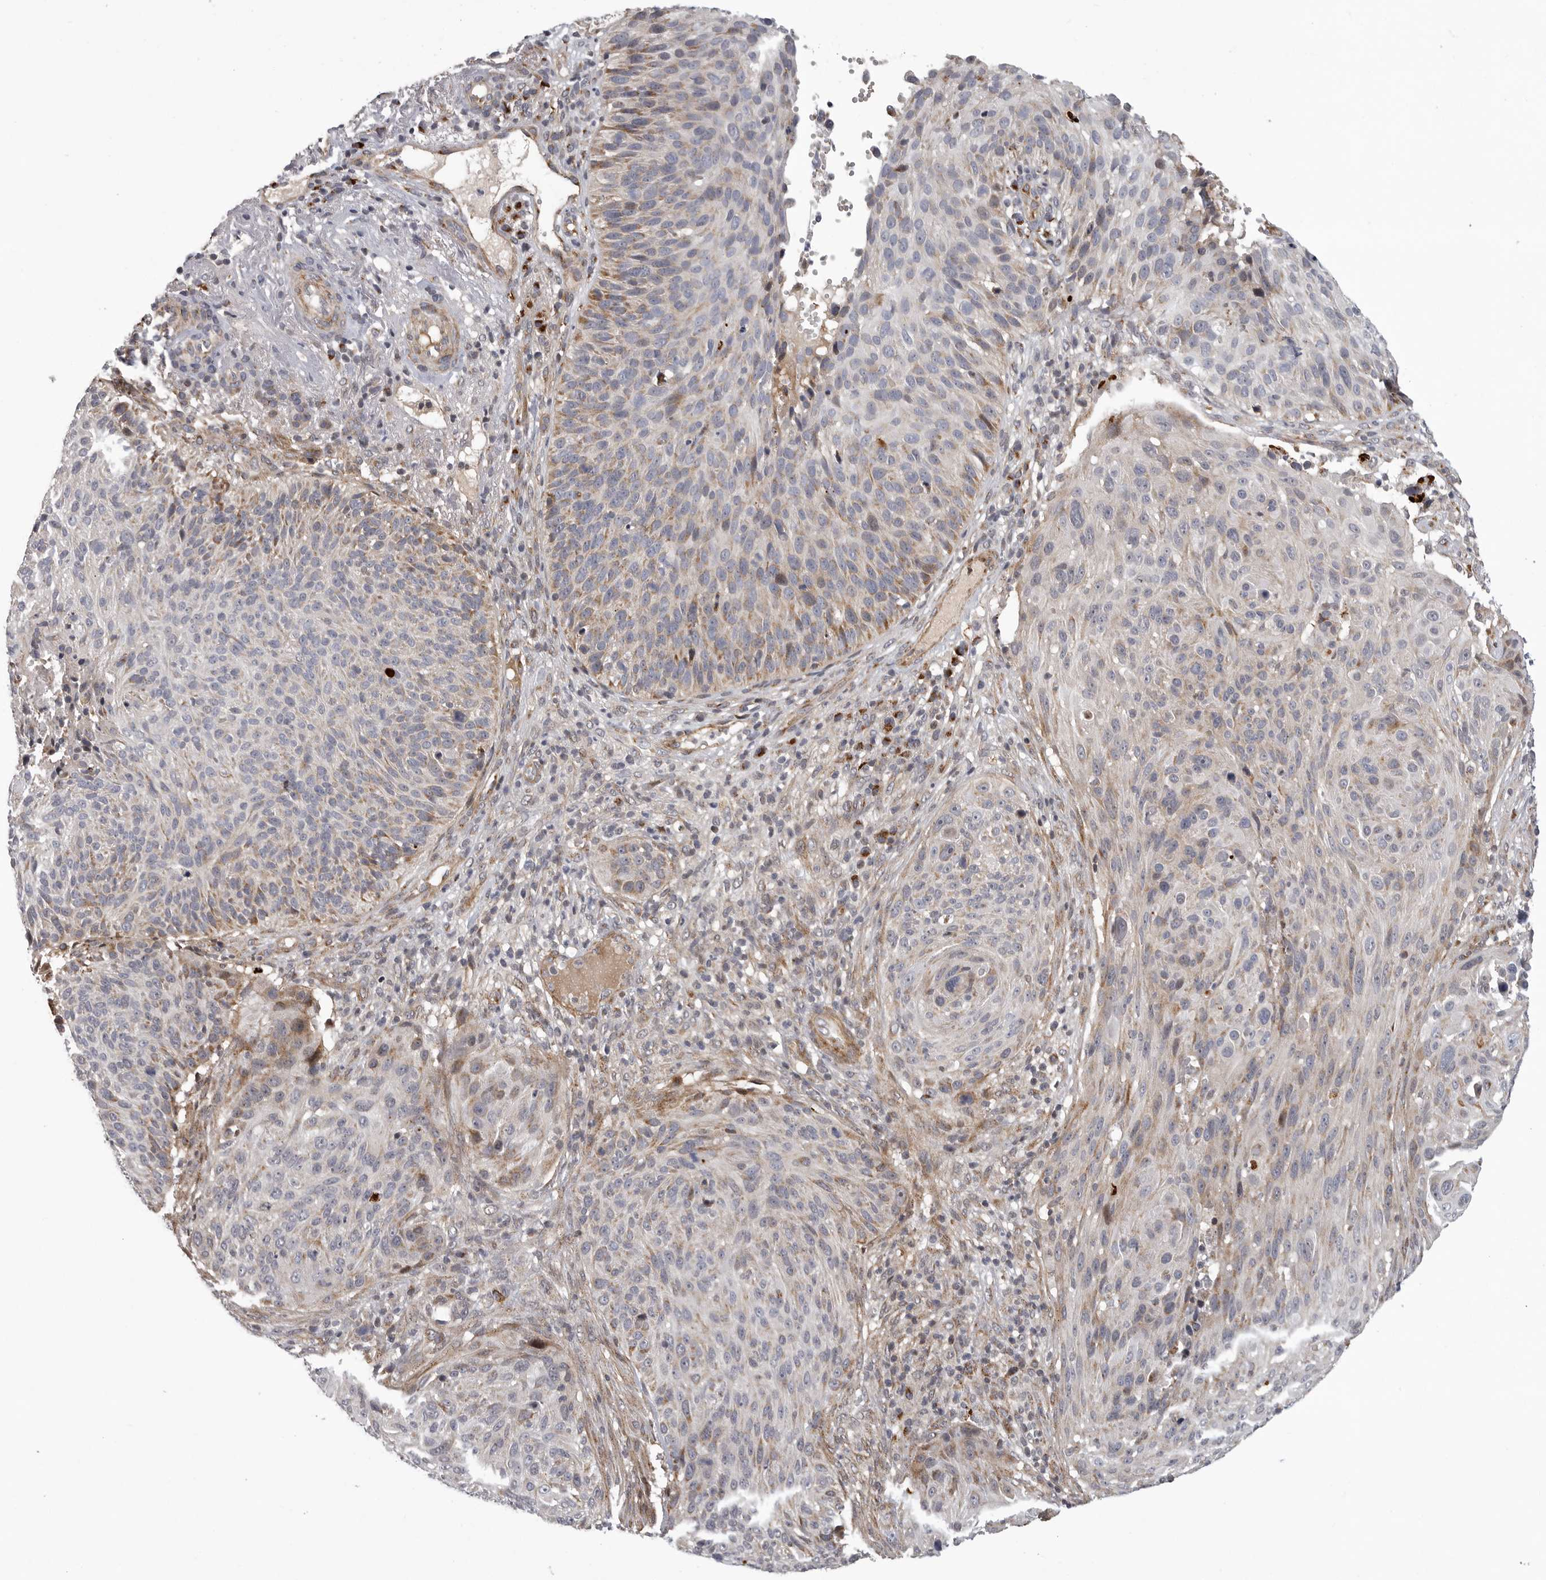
{"staining": {"intensity": "weak", "quantity": "25%-75%", "location": "cytoplasmic/membranous"}, "tissue": "cervical cancer", "cell_type": "Tumor cells", "image_type": "cancer", "snomed": [{"axis": "morphology", "description": "Squamous cell carcinoma, NOS"}, {"axis": "topography", "description": "Cervix"}], "caption": "Protein staining by immunohistochemistry (IHC) displays weak cytoplasmic/membranous staining in about 25%-75% of tumor cells in cervical cancer. (IHC, brightfield microscopy, high magnification).", "gene": "TMPRSS11F", "patient": {"sex": "female", "age": 74}}